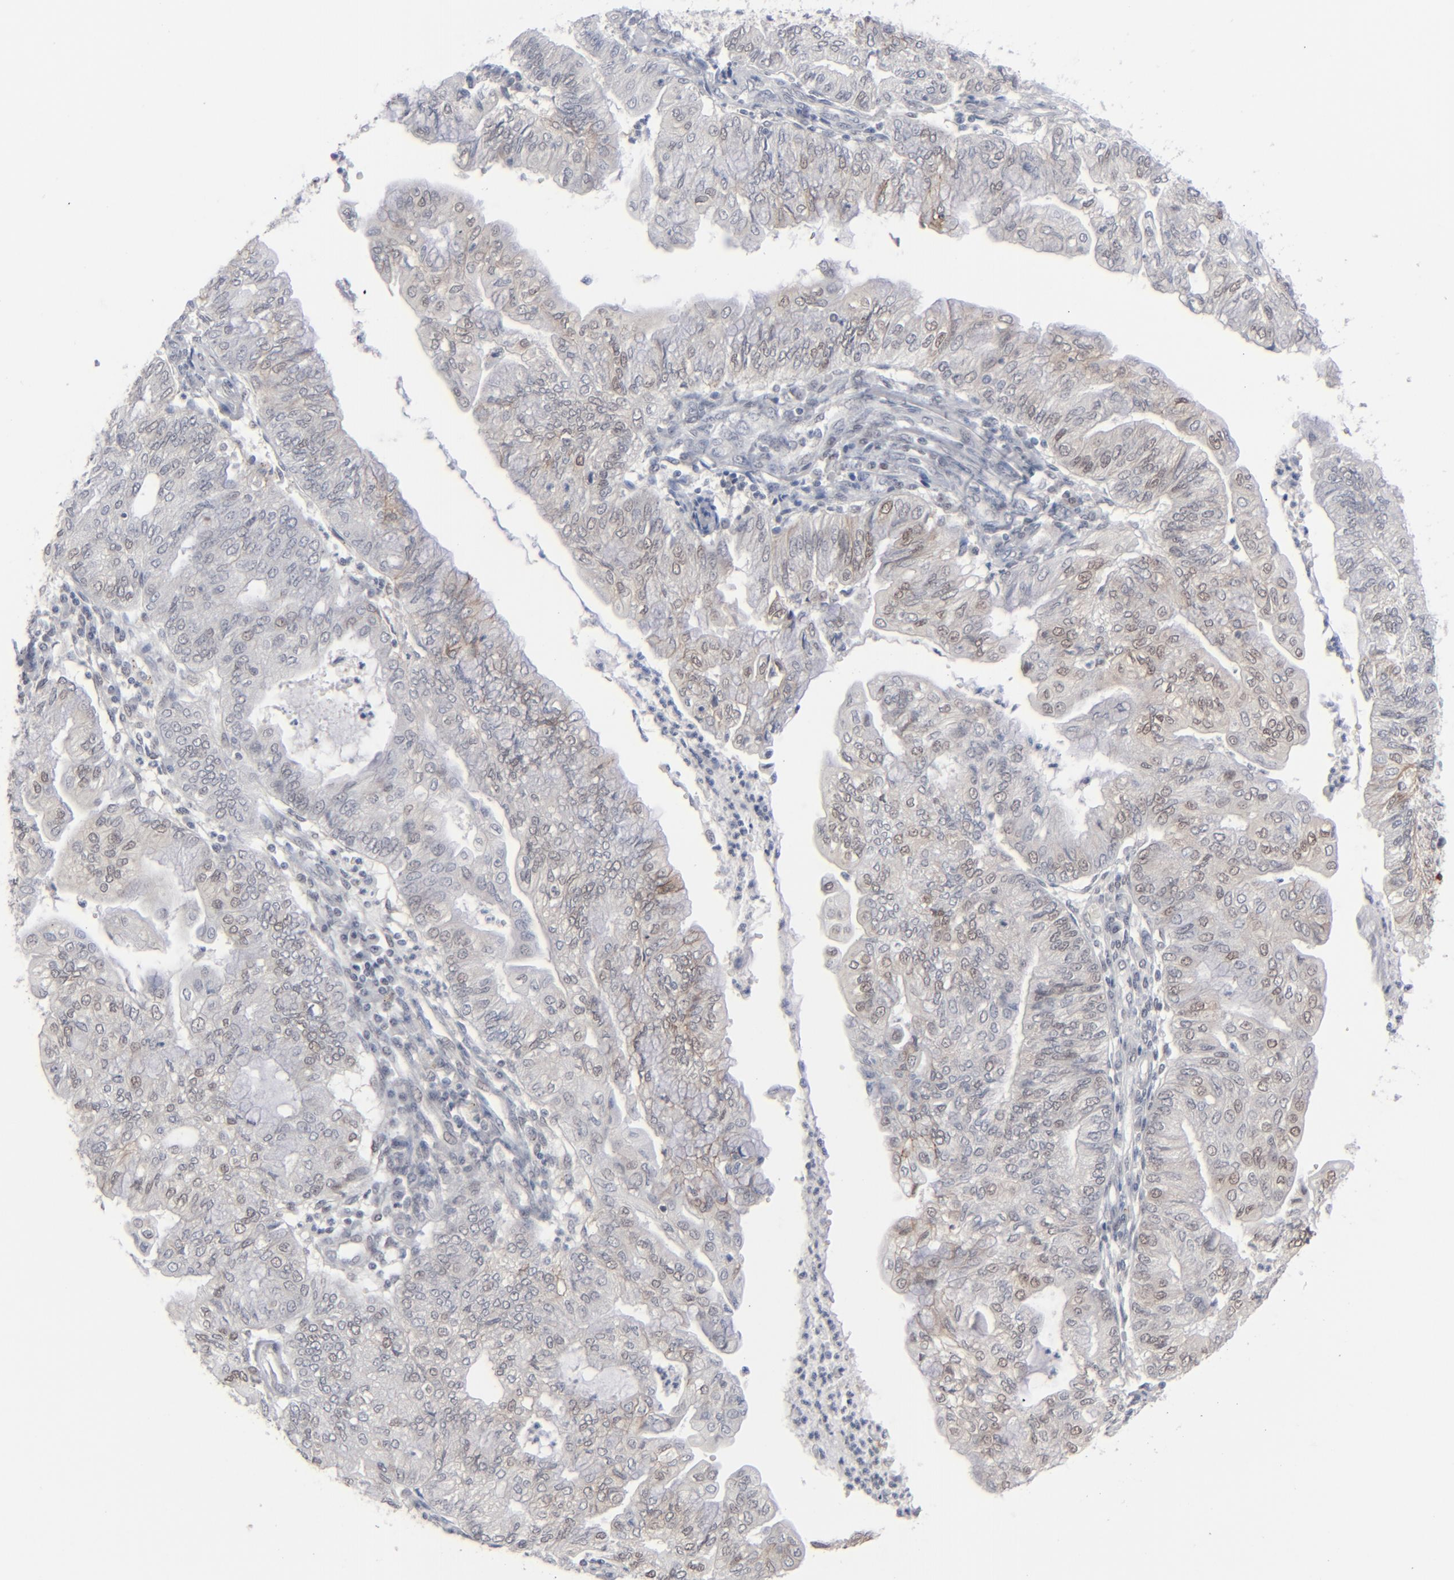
{"staining": {"intensity": "weak", "quantity": "25%-75%", "location": "nuclear"}, "tissue": "endometrial cancer", "cell_type": "Tumor cells", "image_type": "cancer", "snomed": [{"axis": "morphology", "description": "Adenocarcinoma, NOS"}, {"axis": "topography", "description": "Endometrium"}], "caption": "An immunohistochemistry micrograph of neoplastic tissue is shown. Protein staining in brown labels weak nuclear positivity in adenocarcinoma (endometrial) within tumor cells. (Stains: DAB (3,3'-diaminobenzidine) in brown, nuclei in blue, Microscopy: brightfield microscopy at high magnification).", "gene": "IRF9", "patient": {"sex": "female", "age": 59}}